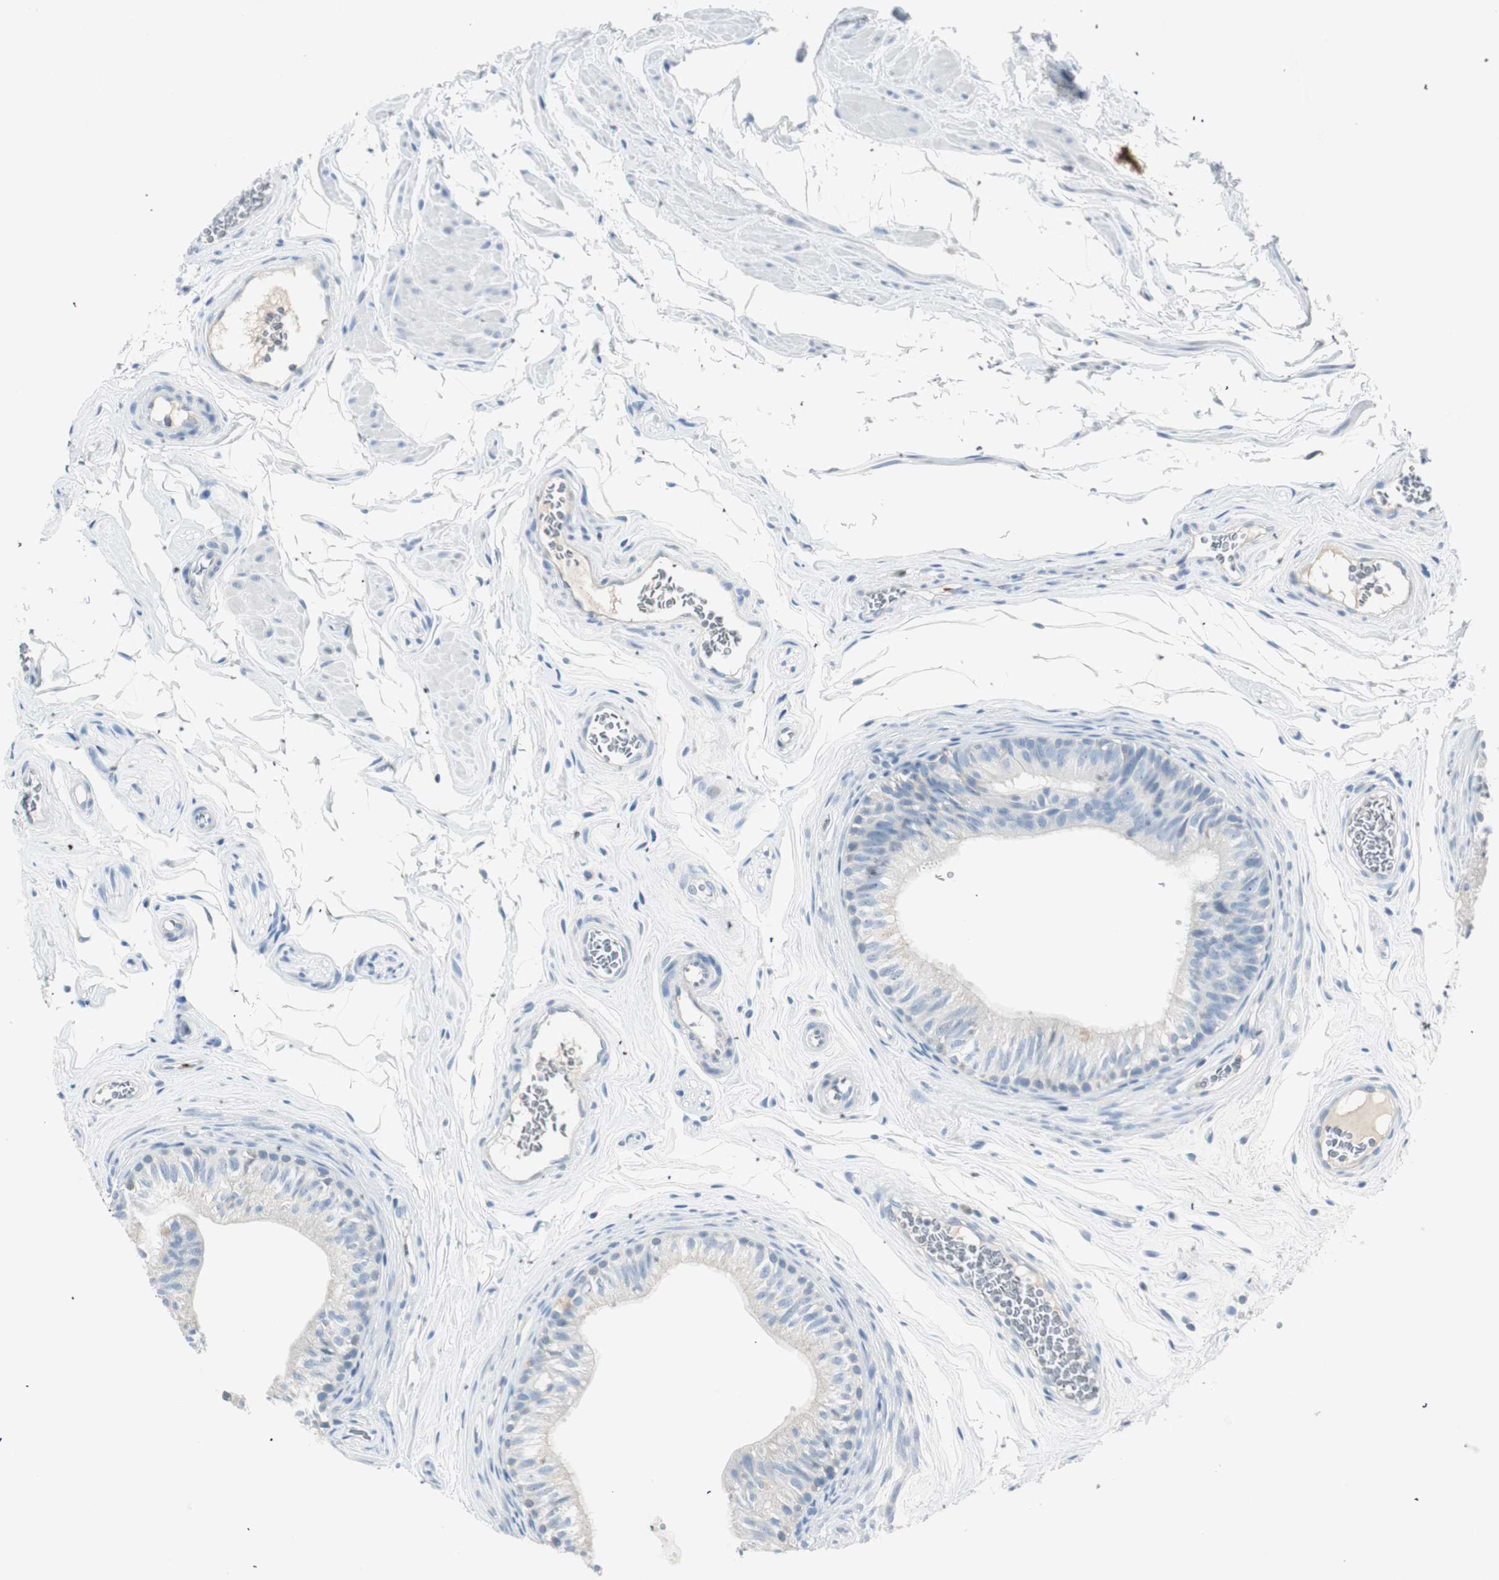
{"staining": {"intensity": "negative", "quantity": "none", "location": "none"}, "tissue": "epididymis", "cell_type": "Glandular cells", "image_type": "normal", "snomed": [{"axis": "morphology", "description": "Normal tissue, NOS"}, {"axis": "topography", "description": "Testis"}, {"axis": "topography", "description": "Epididymis"}], "caption": "Immunohistochemical staining of benign human epididymis displays no significant expression in glandular cells. (Brightfield microscopy of DAB (3,3'-diaminobenzidine) immunohistochemistry (IHC) at high magnification).", "gene": "PRTN3", "patient": {"sex": "male", "age": 36}}